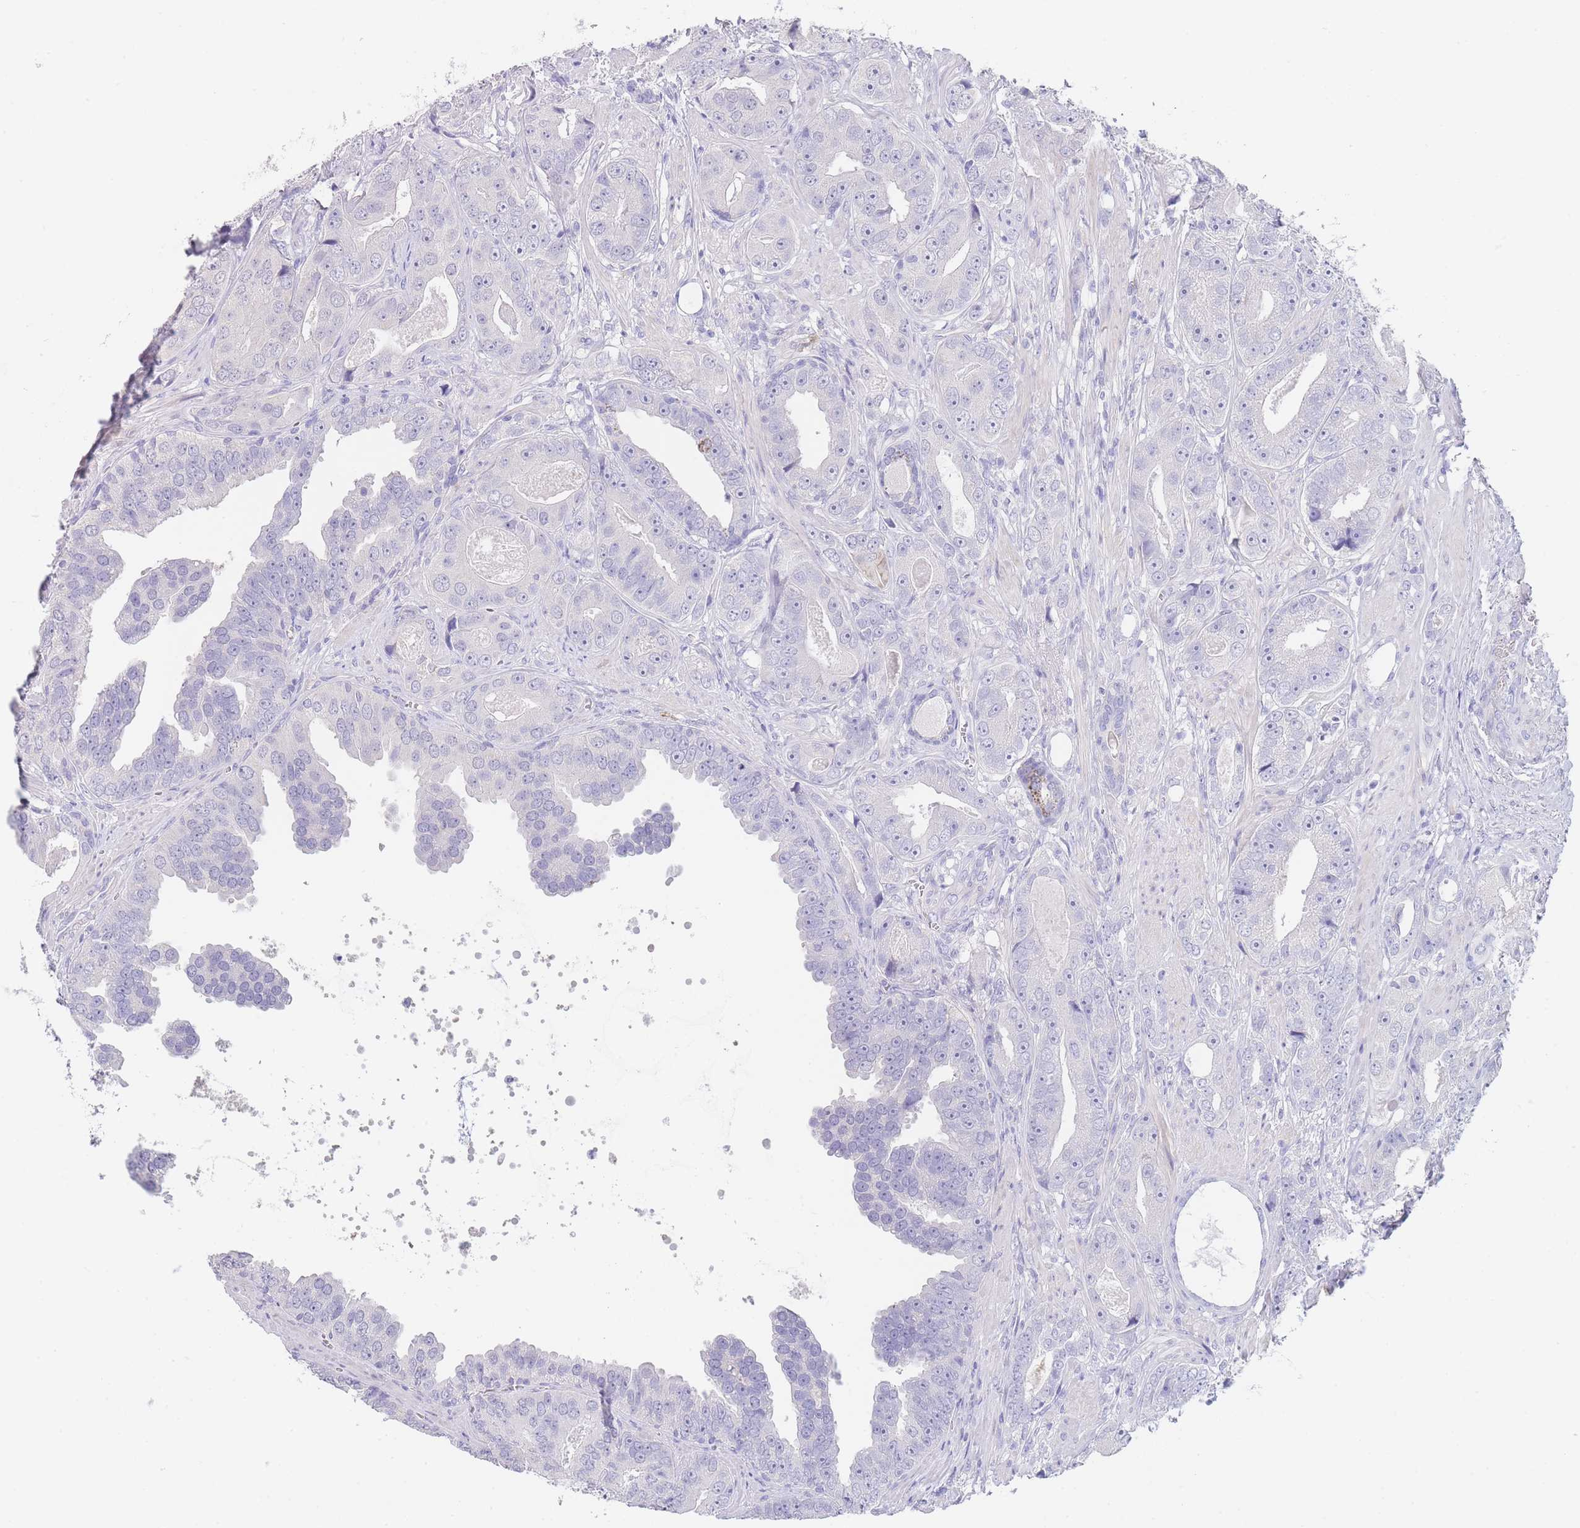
{"staining": {"intensity": "negative", "quantity": "none", "location": "none"}, "tissue": "prostate cancer", "cell_type": "Tumor cells", "image_type": "cancer", "snomed": [{"axis": "morphology", "description": "Adenocarcinoma, High grade"}, {"axis": "topography", "description": "Prostate"}], "caption": "There is no significant positivity in tumor cells of prostate cancer (high-grade adenocarcinoma).", "gene": "CD37", "patient": {"sex": "male", "age": 71}}